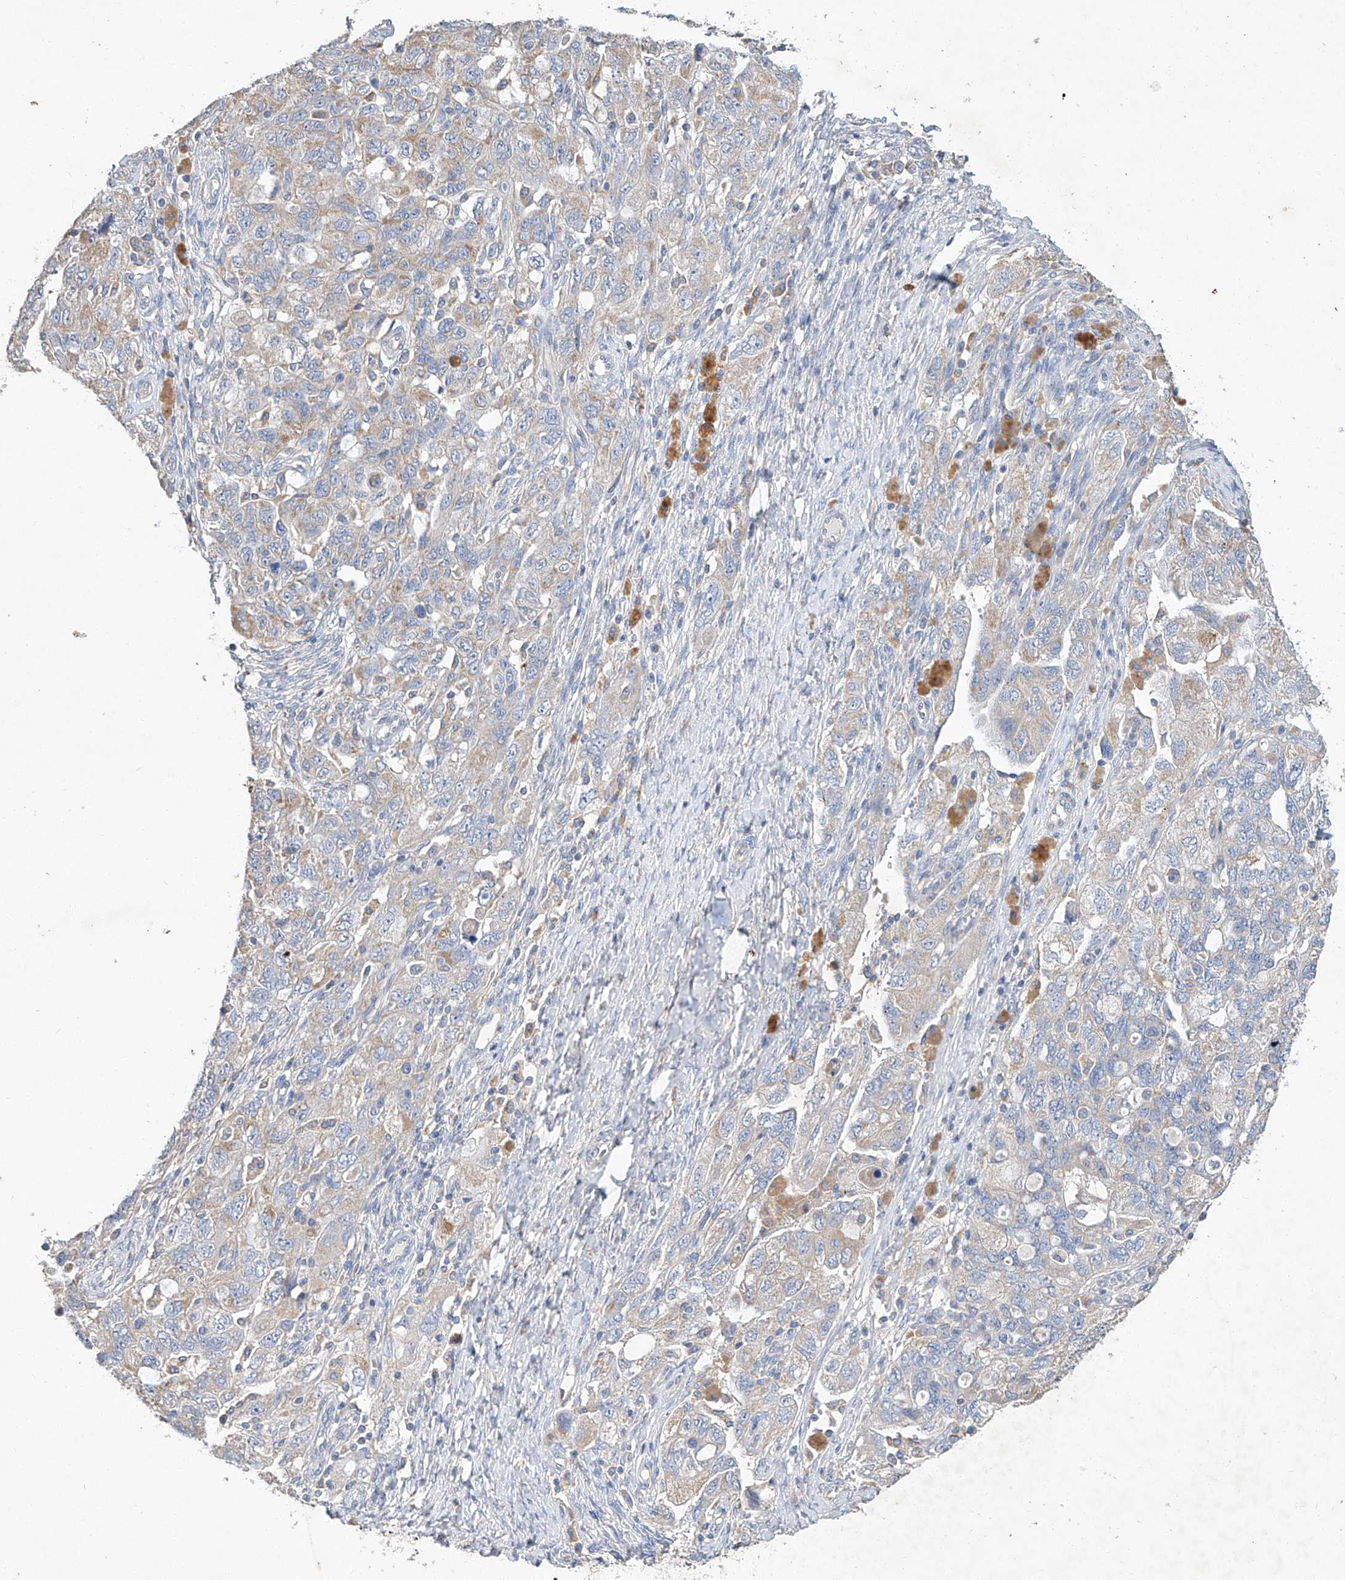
{"staining": {"intensity": "negative", "quantity": "none", "location": "none"}, "tissue": "ovarian cancer", "cell_type": "Tumor cells", "image_type": "cancer", "snomed": [{"axis": "morphology", "description": "Carcinoma, NOS"}, {"axis": "morphology", "description": "Cystadenocarcinoma, serous, NOS"}, {"axis": "topography", "description": "Ovary"}], "caption": "An image of ovarian cancer stained for a protein shows no brown staining in tumor cells.", "gene": "AMD1", "patient": {"sex": "female", "age": 69}}